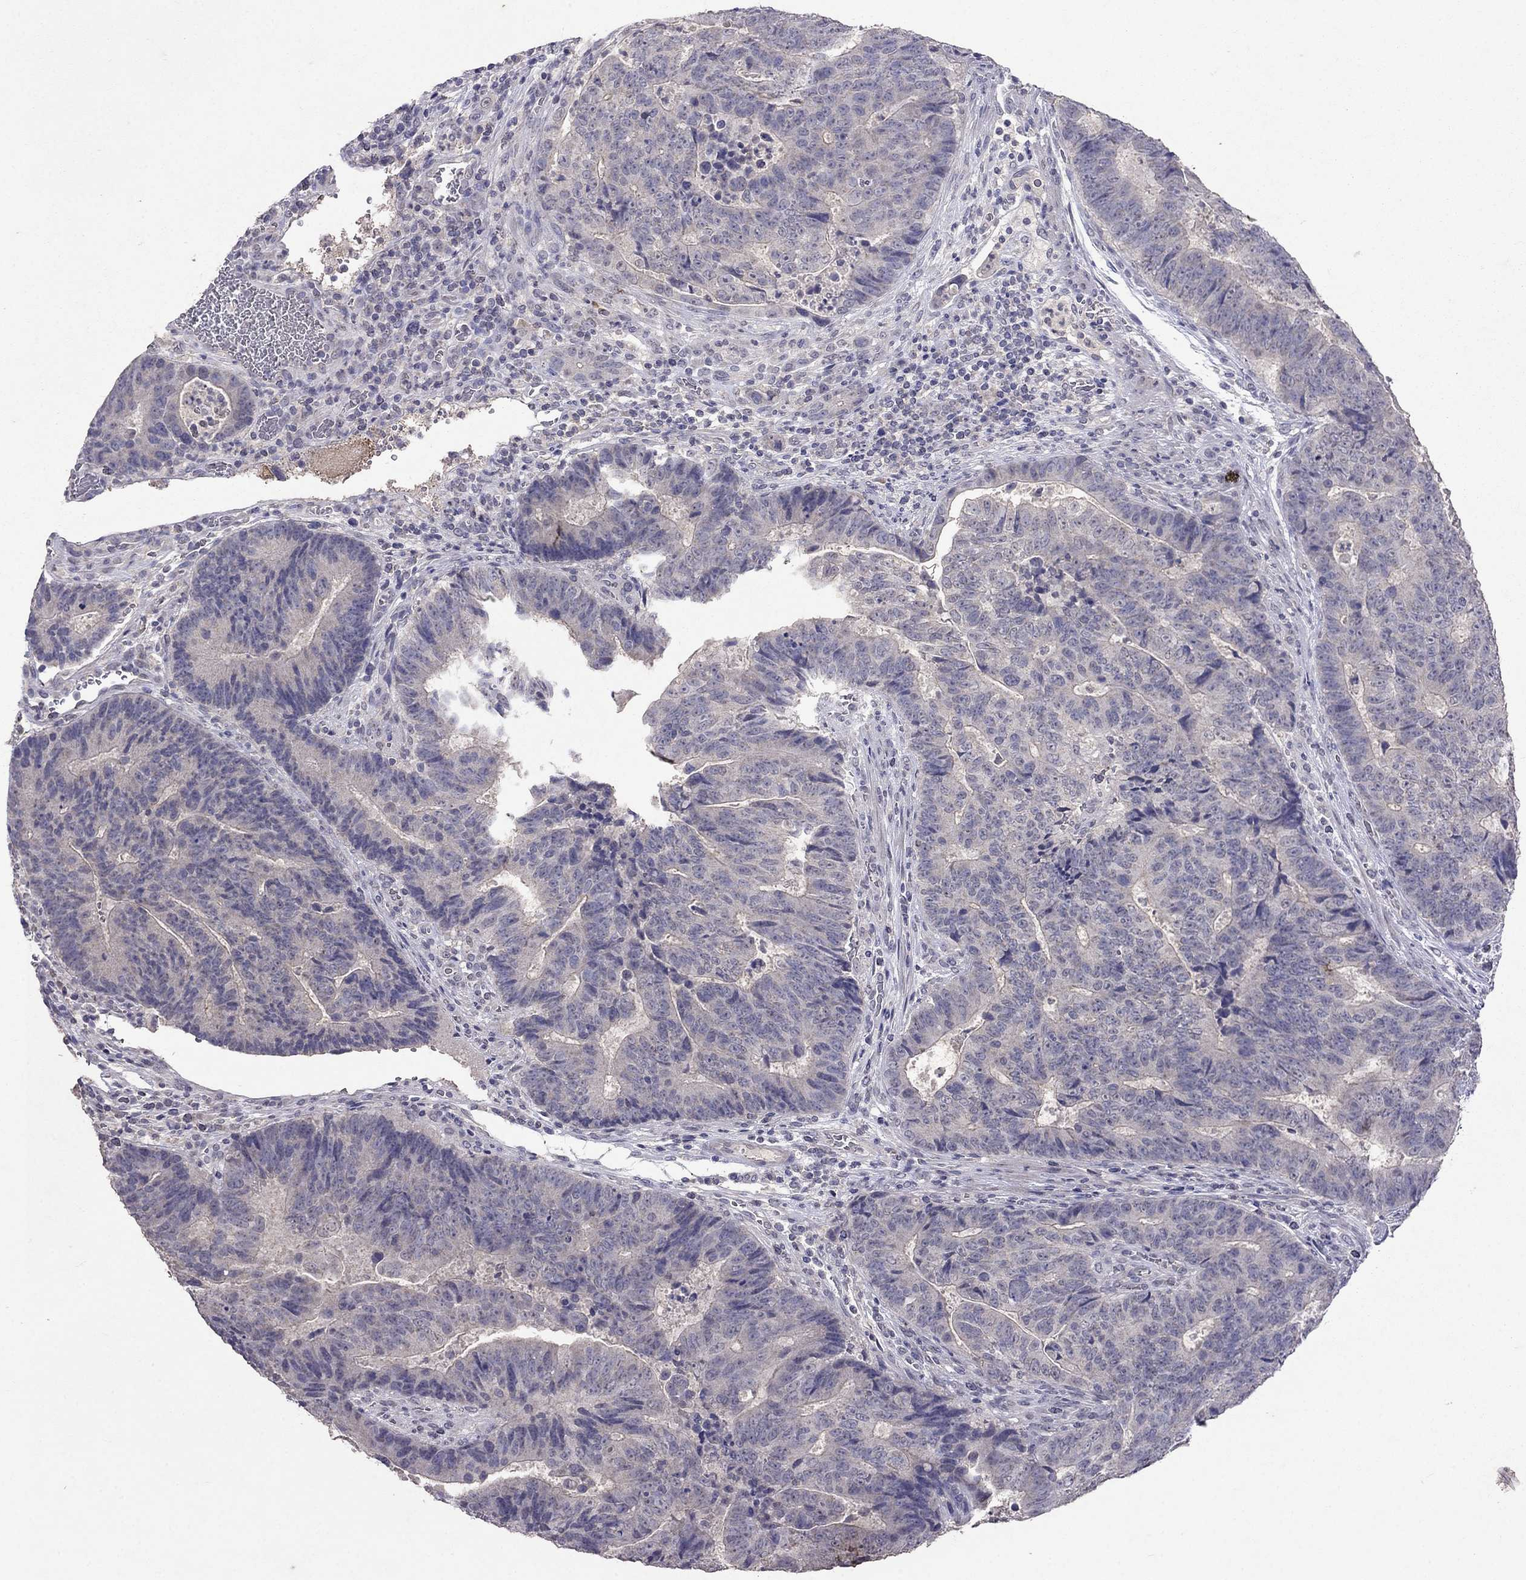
{"staining": {"intensity": "negative", "quantity": "none", "location": "none"}, "tissue": "colorectal cancer", "cell_type": "Tumor cells", "image_type": "cancer", "snomed": [{"axis": "morphology", "description": "Adenocarcinoma, NOS"}, {"axis": "topography", "description": "Colon"}], "caption": "IHC of human adenocarcinoma (colorectal) shows no positivity in tumor cells.", "gene": "FST", "patient": {"sex": "female", "age": 48}}